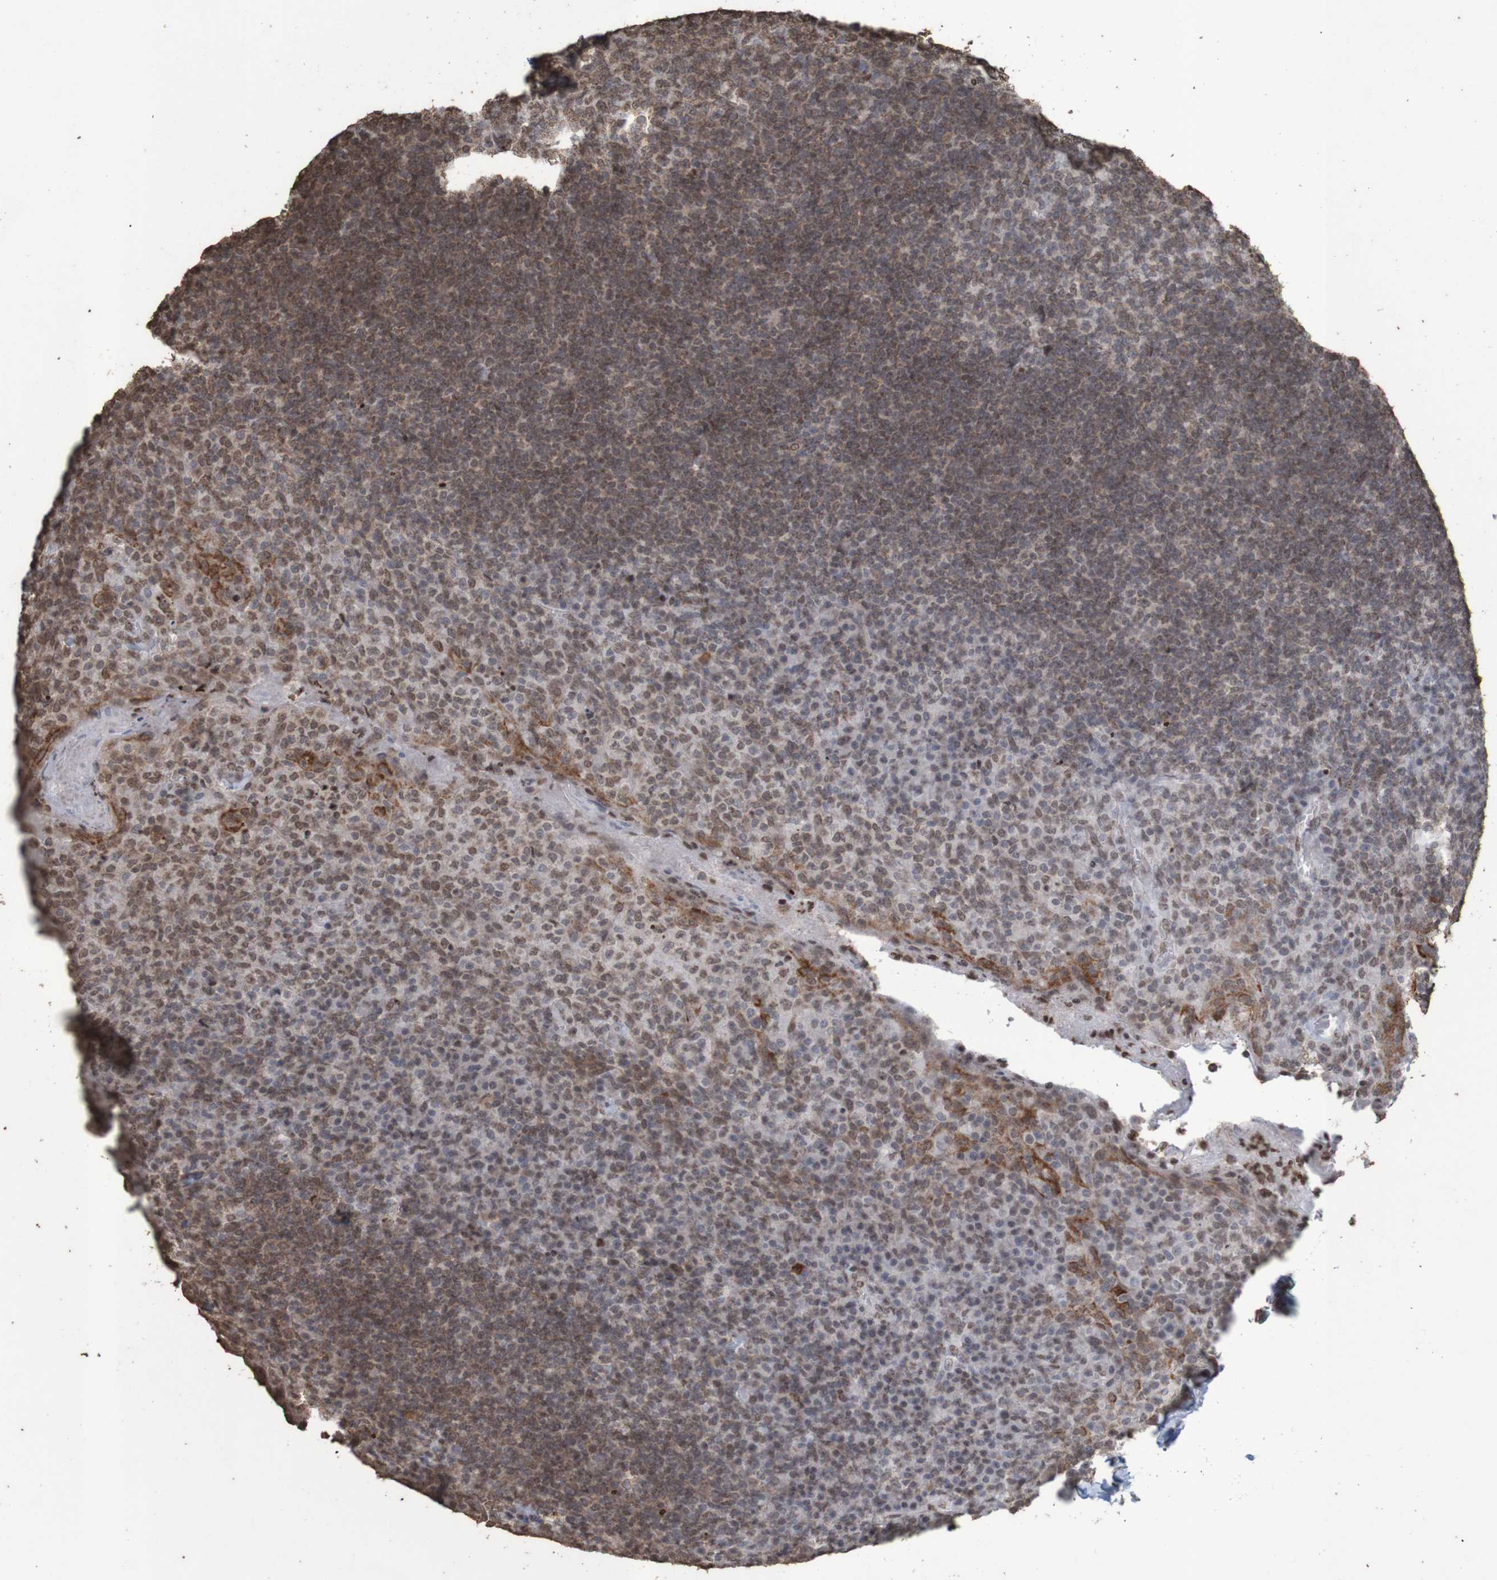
{"staining": {"intensity": "weak", "quantity": ">75%", "location": "nuclear"}, "tissue": "tonsil", "cell_type": "Germinal center cells", "image_type": "normal", "snomed": [{"axis": "morphology", "description": "Normal tissue, NOS"}, {"axis": "topography", "description": "Tonsil"}], "caption": "Immunohistochemistry (IHC) (DAB (3,3'-diaminobenzidine)) staining of benign human tonsil demonstrates weak nuclear protein staining in approximately >75% of germinal center cells.", "gene": "GFI1", "patient": {"sex": "male", "age": 17}}